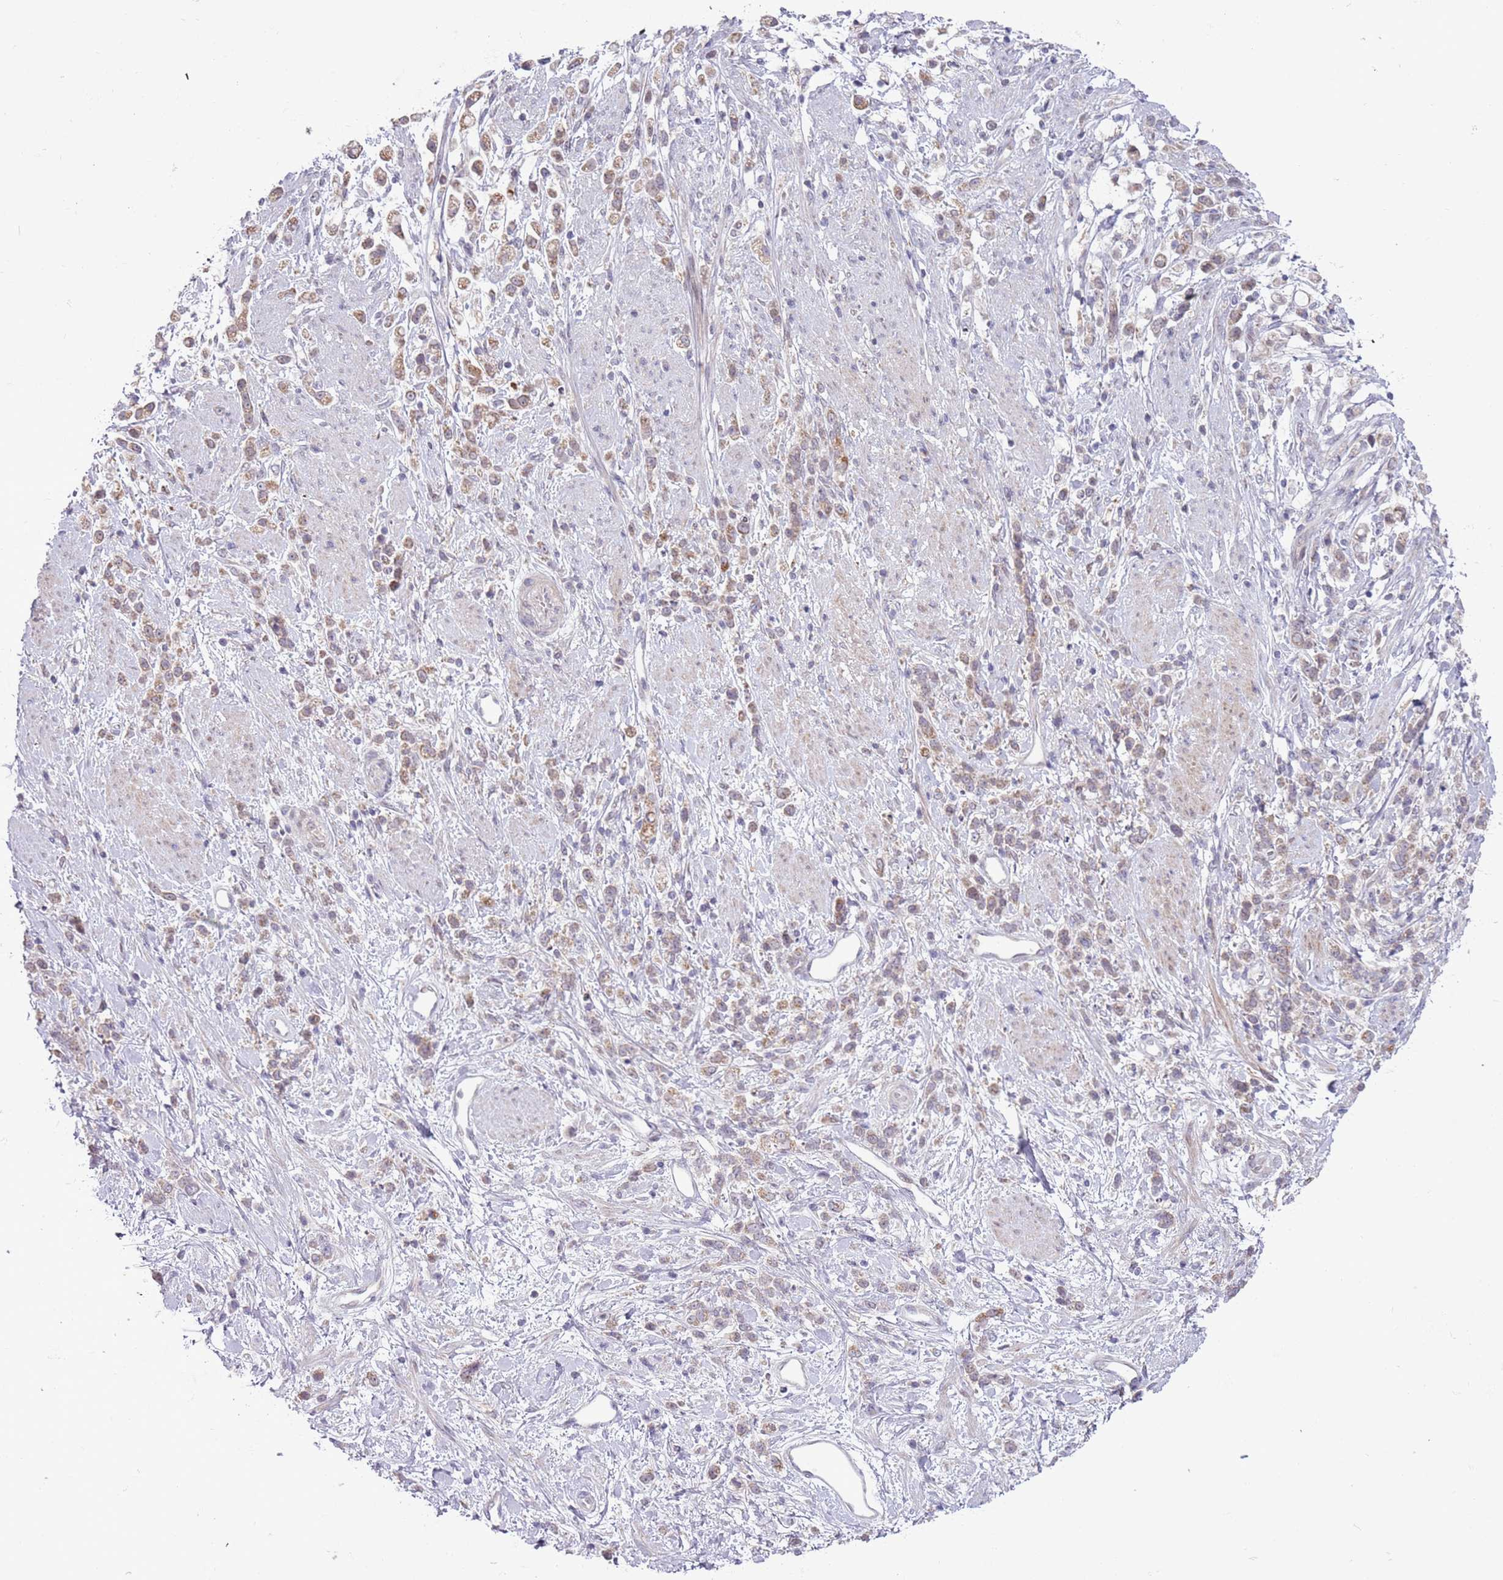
{"staining": {"intensity": "weak", "quantity": ">75%", "location": "cytoplasmic/membranous"}, "tissue": "stomach cancer", "cell_type": "Tumor cells", "image_type": "cancer", "snomed": [{"axis": "morphology", "description": "Adenocarcinoma, NOS"}, {"axis": "topography", "description": "Stomach"}], "caption": "The photomicrograph displays a brown stain indicating the presence of a protein in the cytoplasmic/membranous of tumor cells in stomach cancer (adenocarcinoma).", "gene": "MLLT11", "patient": {"sex": "female", "age": 60}}